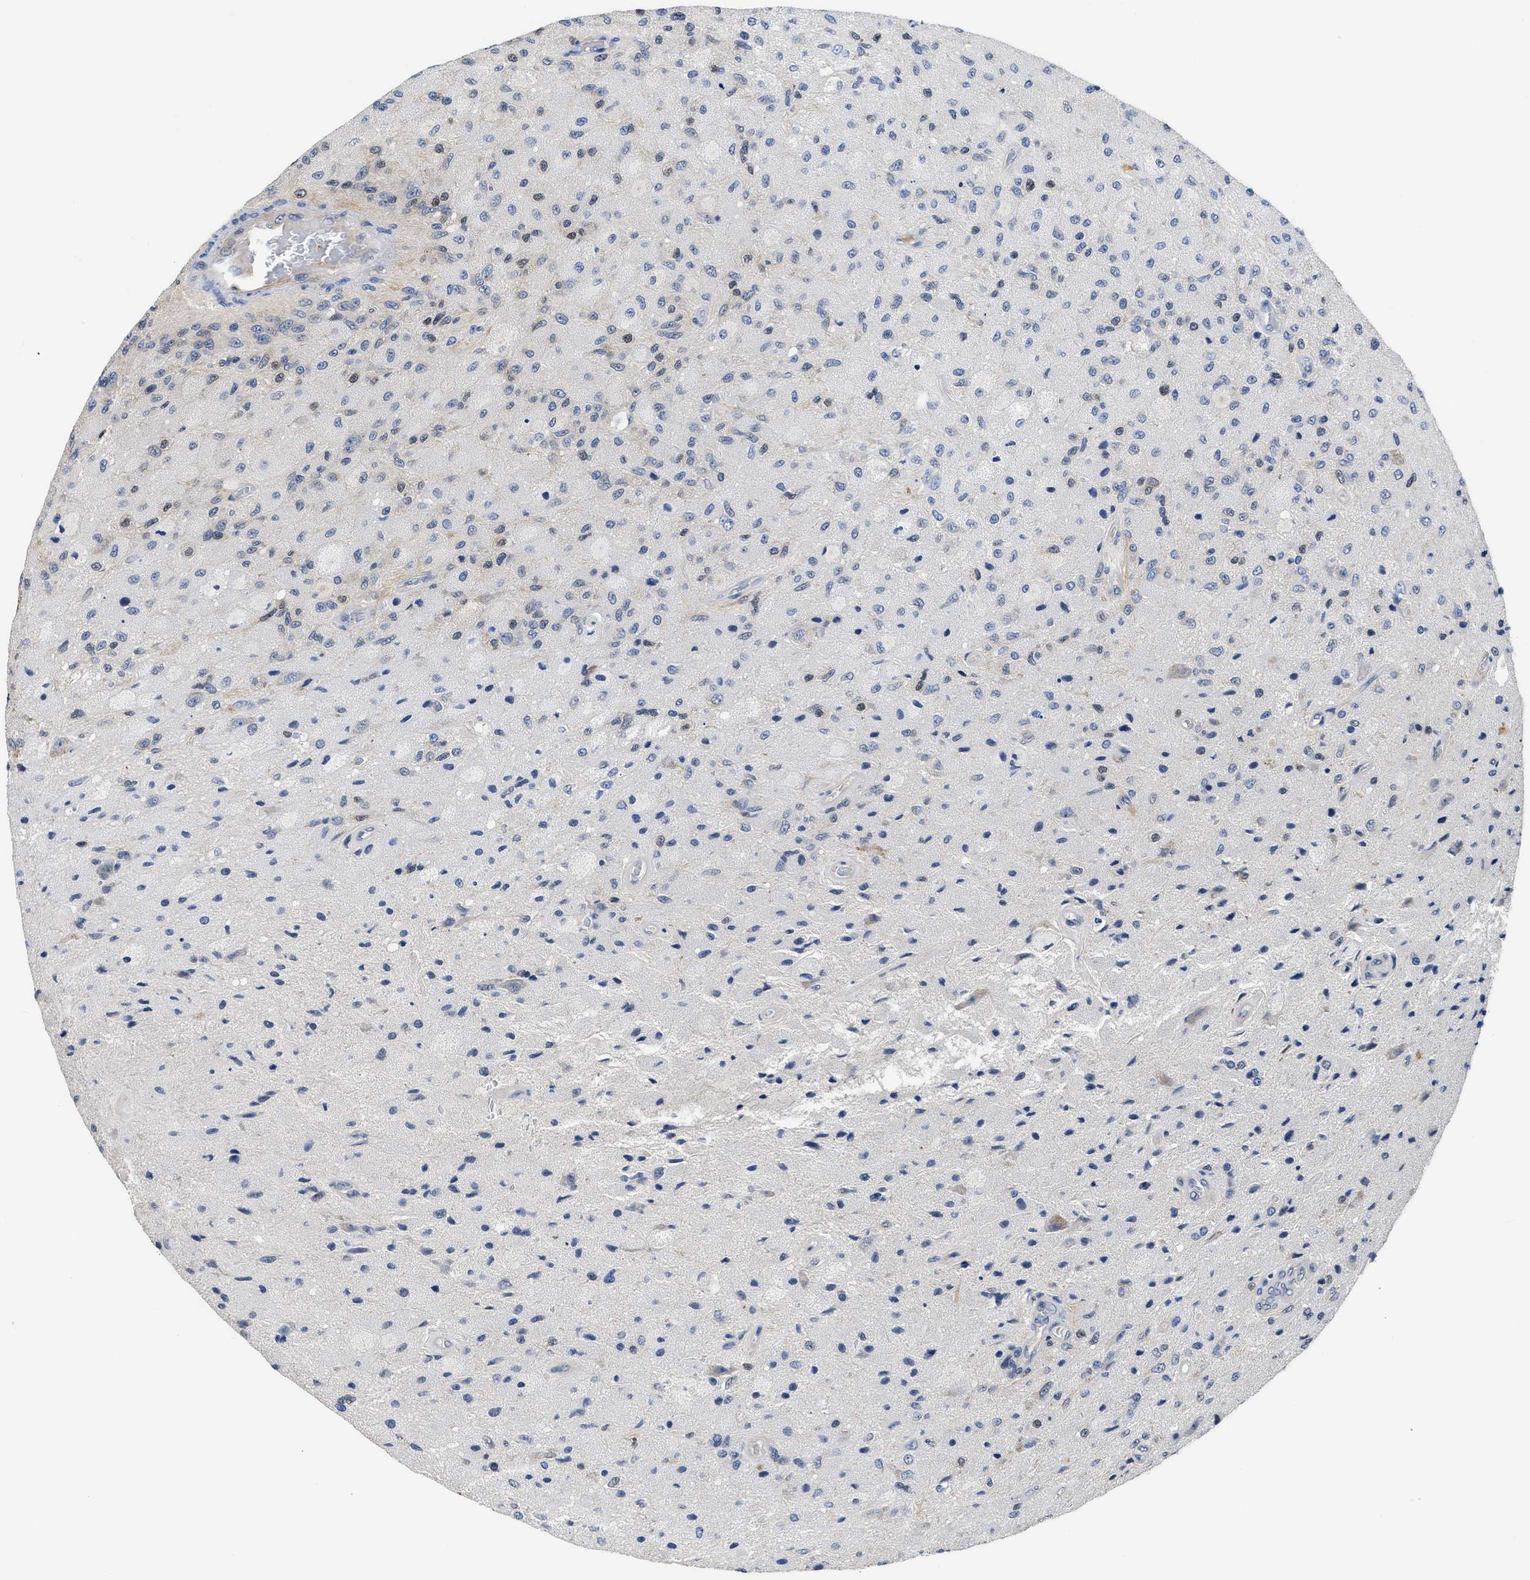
{"staining": {"intensity": "negative", "quantity": "none", "location": "none"}, "tissue": "glioma", "cell_type": "Tumor cells", "image_type": "cancer", "snomed": [{"axis": "morphology", "description": "Normal tissue, NOS"}, {"axis": "morphology", "description": "Glioma, malignant, High grade"}, {"axis": "topography", "description": "Cerebral cortex"}], "caption": "High magnification brightfield microscopy of malignant high-grade glioma stained with DAB (brown) and counterstained with hematoxylin (blue): tumor cells show no significant expression. (DAB (3,3'-diaminobenzidine) IHC with hematoxylin counter stain).", "gene": "XPO5", "patient": {"sex": "male", "age": 77}}